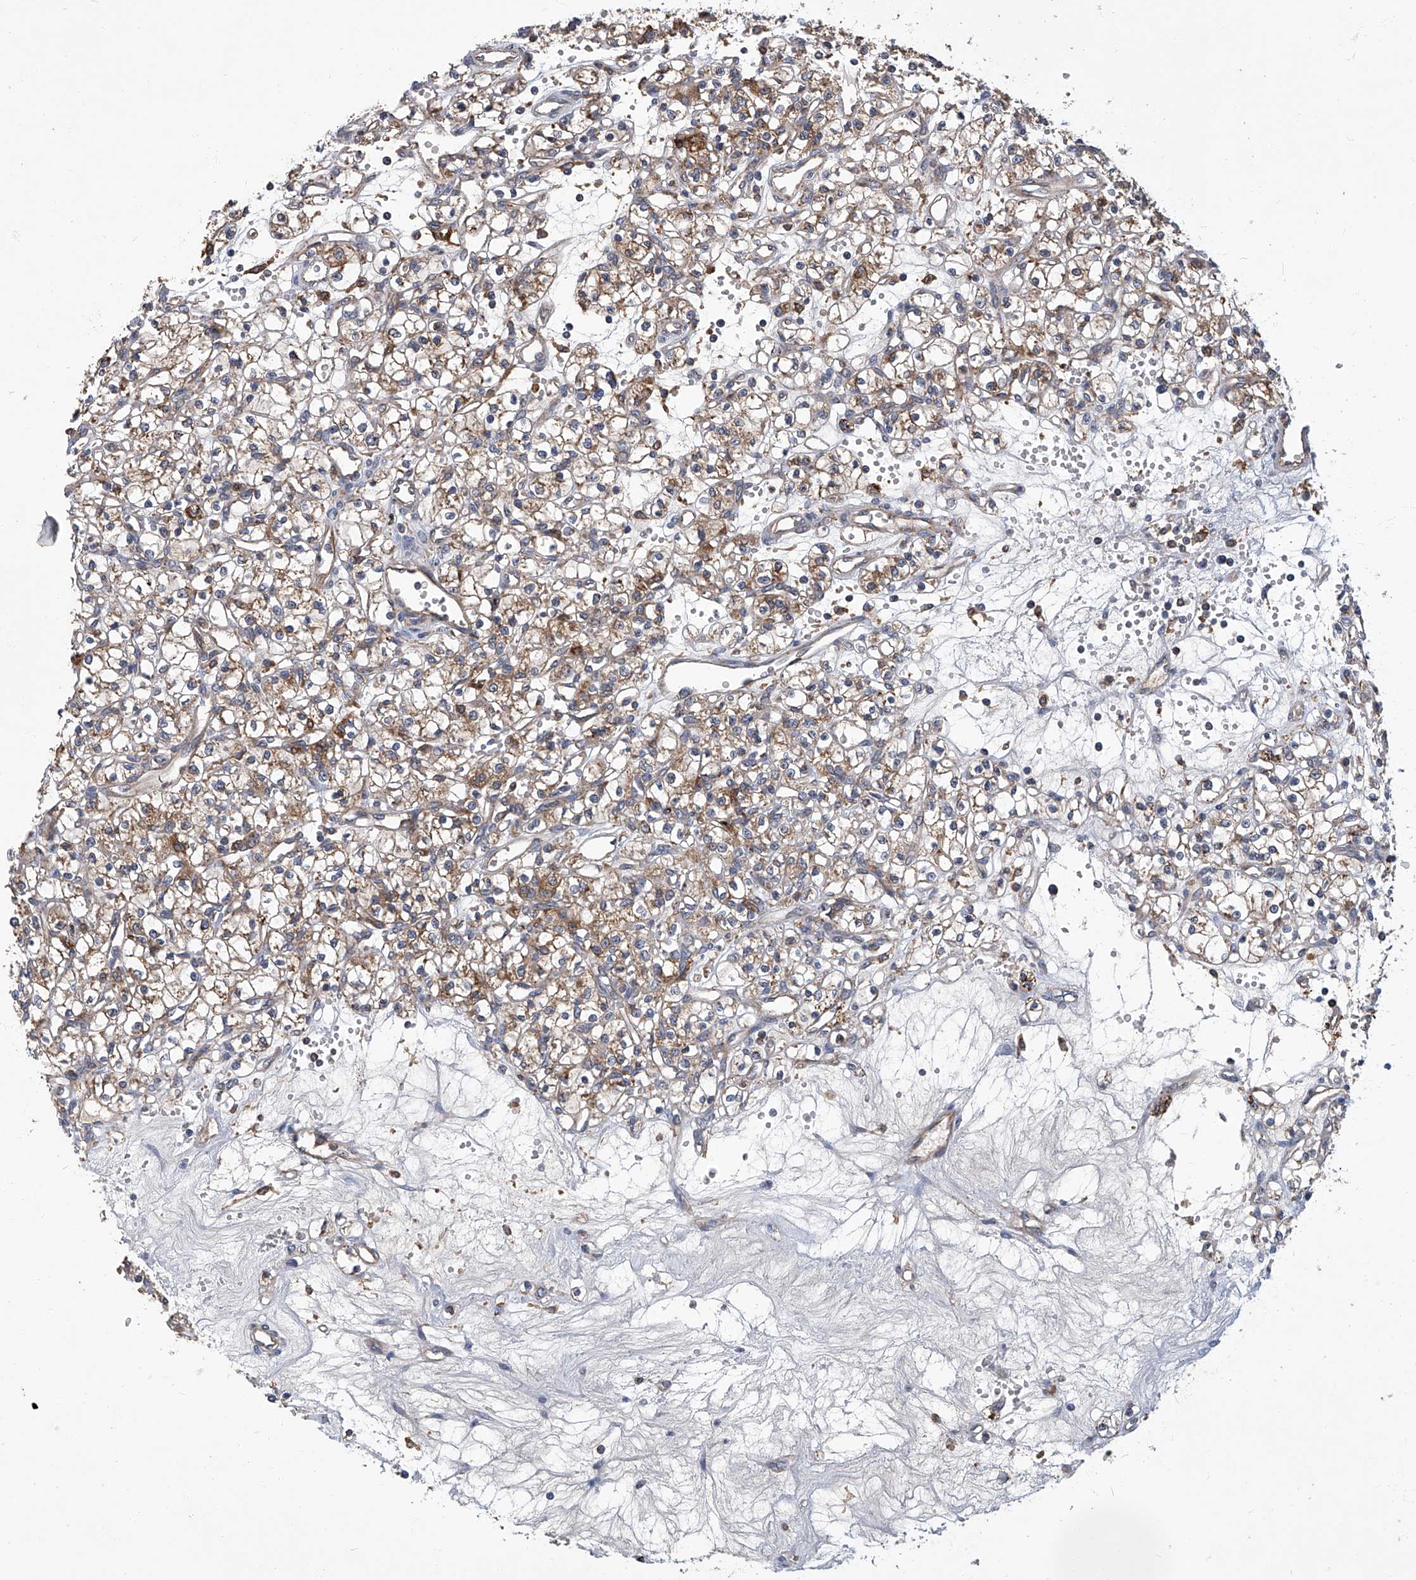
{"staining": {"intensity": "moderate", "quantity": ">75%", "location": "cytoplasmic/membranous"}, "tissue": "renal cancer", "cell_type": "Tumor cells", "image_type": "cancer", "snomed": [{"axis": "morphology", "description": "Adenocarcinoma, NOS"}, {"axis": "topography", "description": "Kidney"}], "caption": "Brown immunohistochemical staining in renal adenocarcinoma demonstrates moderate cytoplasmic/membranous positivity in approximately >75% of tumor cells.", "gene": "TNFRSF13B", "patient": {"sex": "female", "age": 59}}